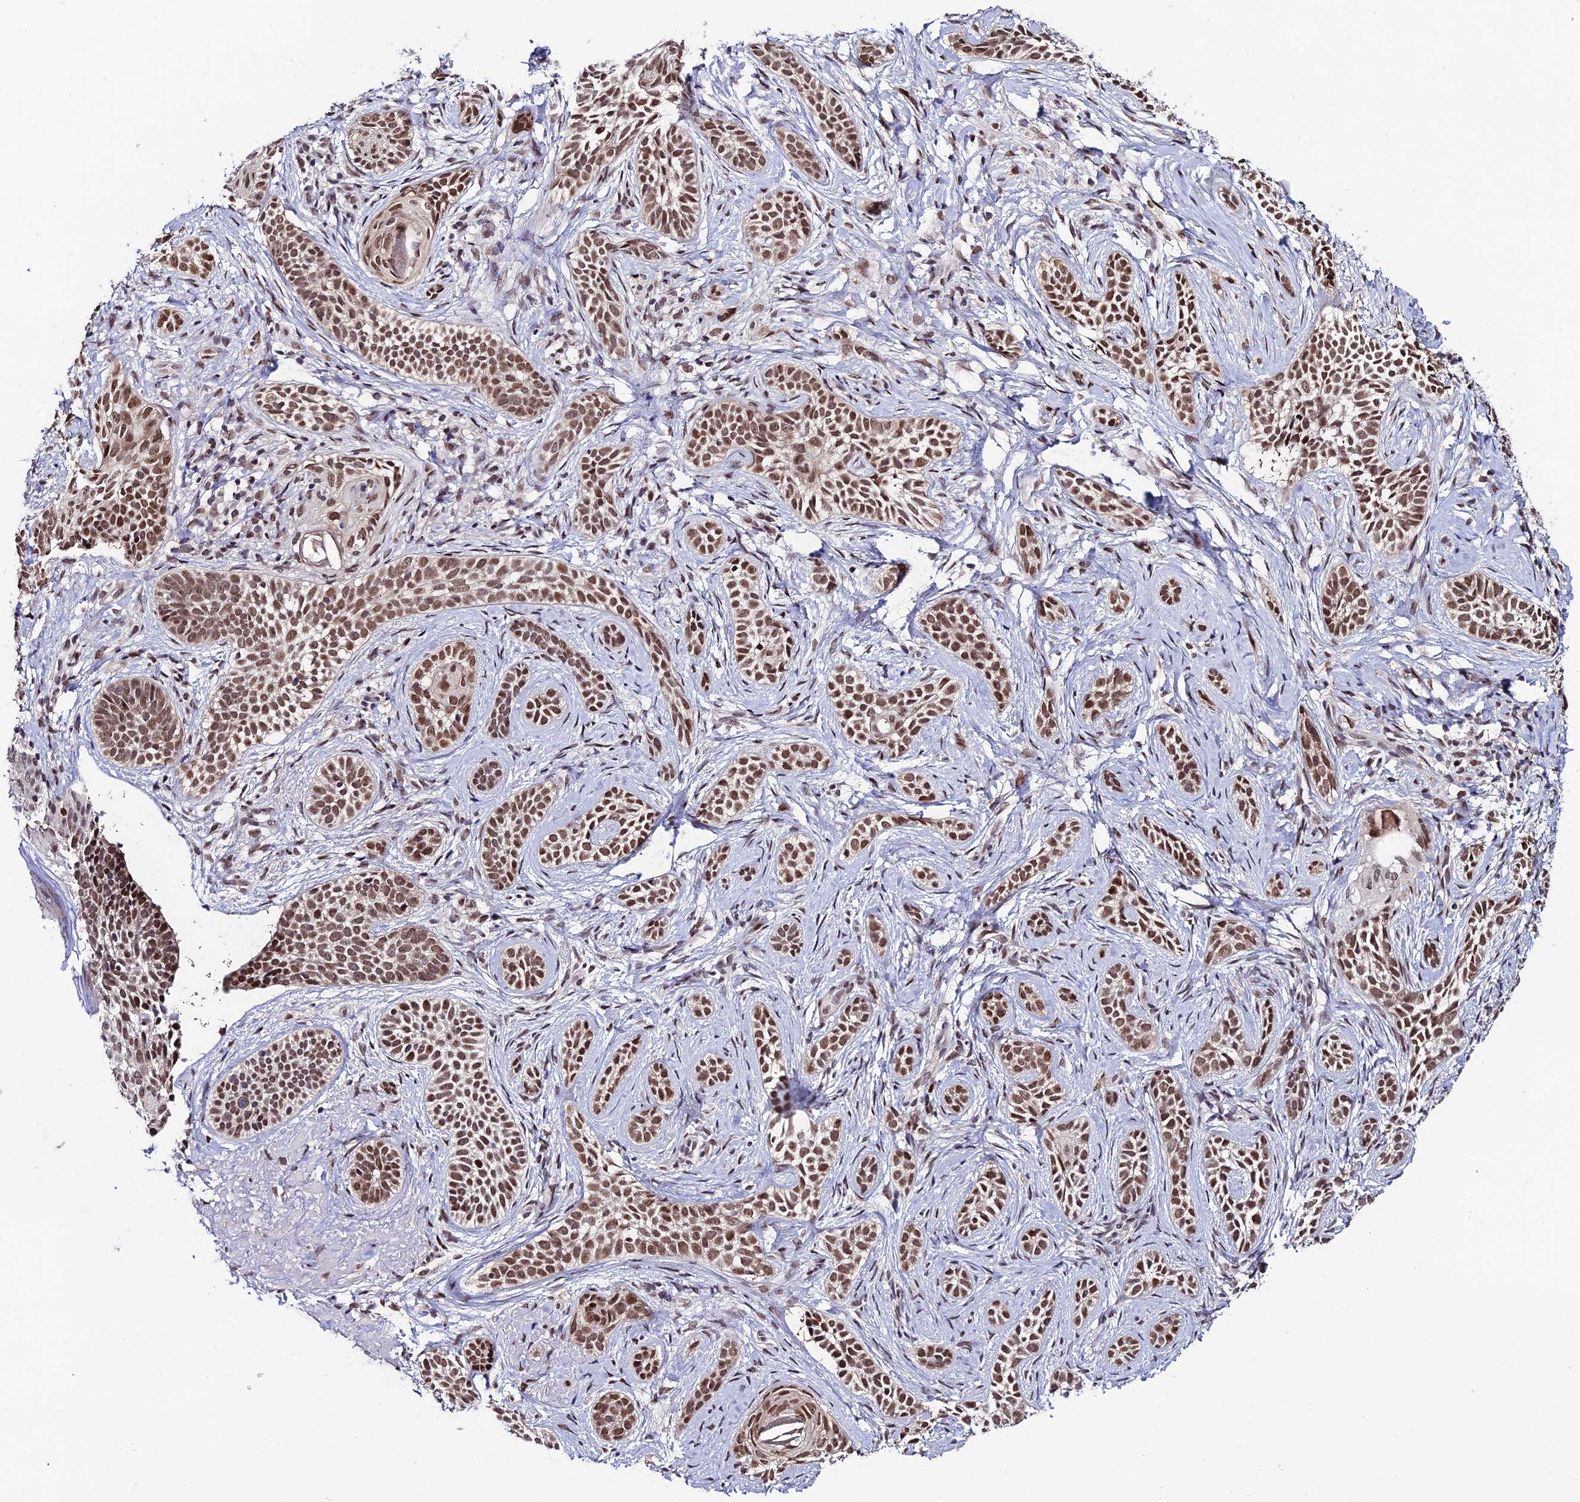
{"staining": {"intensity": "moderate", "quantity": ">75%", "location": "nuclear"}, "tissue": "skin cancer", "cell_type": "Tumor cells", "image_type": "cancer", "snomed": [{"axis": "morphology", "description": "Basal cell carcinoma"}, {"axis": "topography", "description": "Skin"}], "caption": "Approximately >75% of tumor cells in human skin basal cell carcinoma demonstrate moderate nuclear protein staining as visualized by brown immunohistochemical staining.", "gene": "SYT15", "patient": {"sex": "male", "age": 71}}